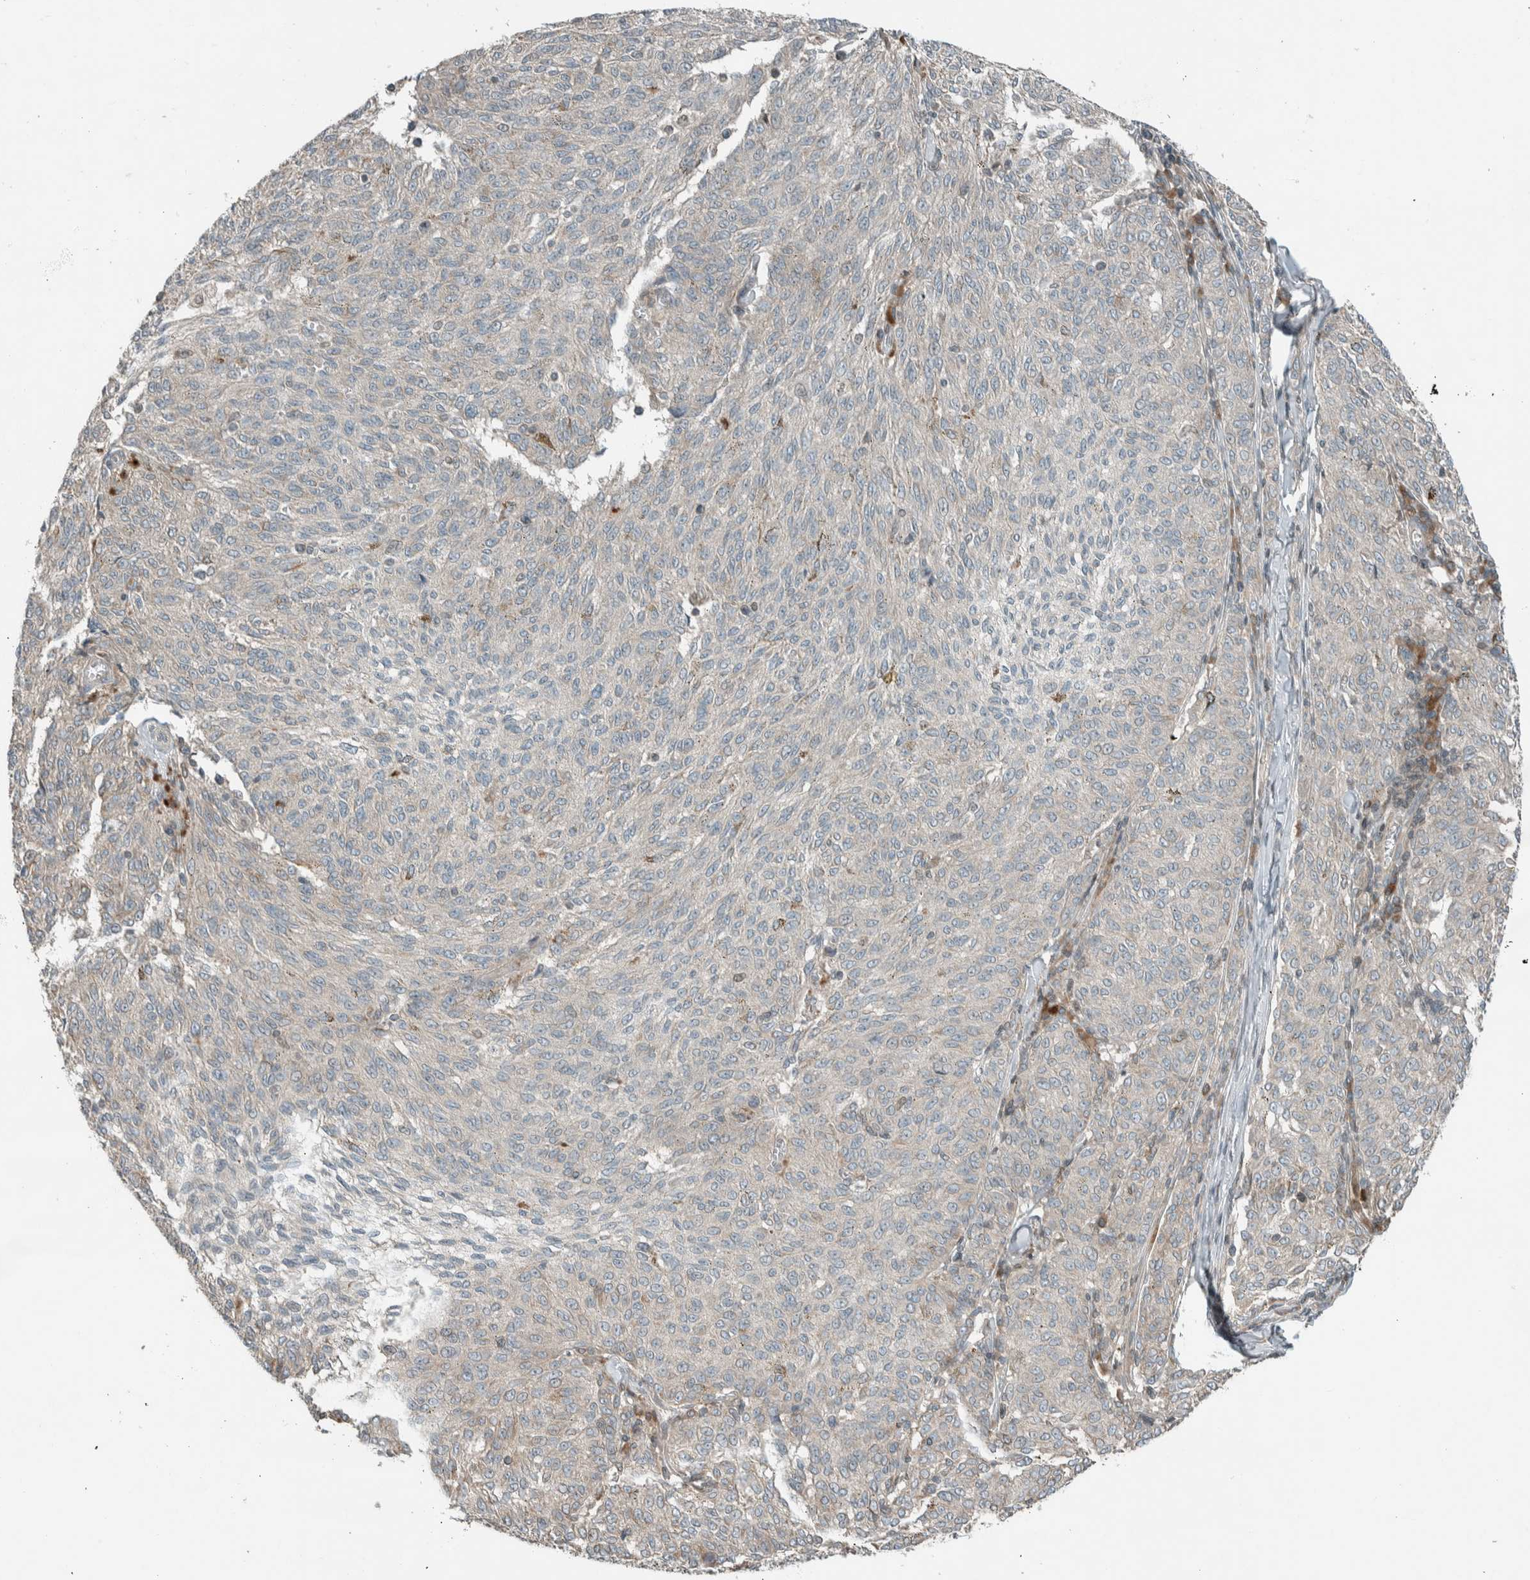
{"staining": {"intensity": "negative", "quantity": "none", "location": "none"}, "tissue": "melanoma", "cell_type": "Tumor cells", "image_type": "cancer", "snomed": [{"axis": "morphology", "description": "Malignant melanoma, NOS"}, {"axis": "topography", "description": "Skin"}], "caption": "This is a photomicrograph of IHC staining of melanoma, which shows no expression in tumor cells.", "gene": "SEL1L", "patient": {"sex": "female", "age": 72}}